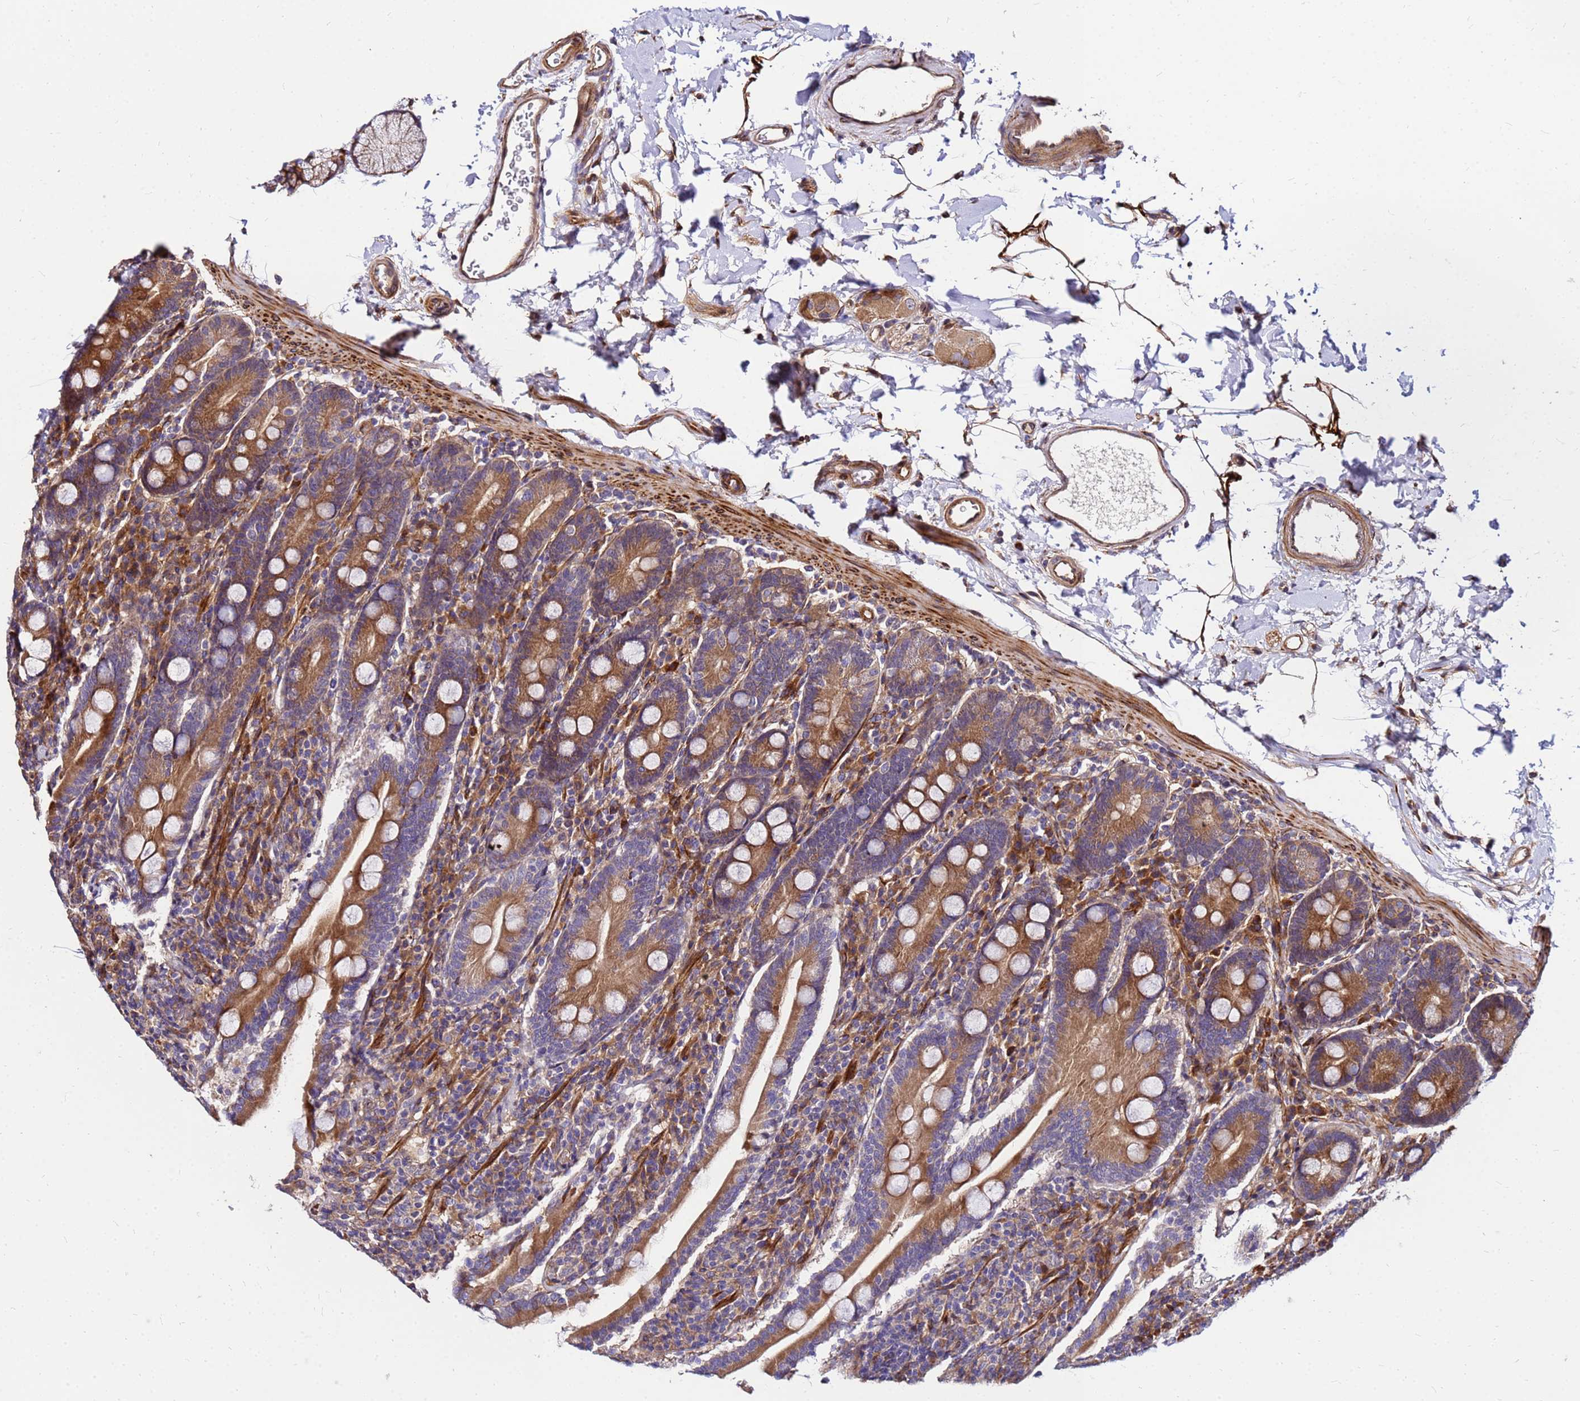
{"staining": {"intensity": "moderate", "quantity": ">75%", "location": "cytoplasmic/membranous"}, "tissue": "duodenum", "cell_type": "Glandular cells", "image_type": "normal", "snomed": [{"axis": "morphology", "description": "Normal tissue, NOS"}, {"axis": "topography", "description": "Duodenum"}], "caption": "Immunohistochemistry (IHC) micrograph of normal duodenum: human duodenum stained using immunohistochemistry (IHC) displays medium levels of moderate protein expression localized specifically in the cytoplasmic/membranous of glandular cells, appearing as a cytoplasmic/membranous brown color.", "gene": "WWC2", "patient": {"sex": "male", "age": 35}}